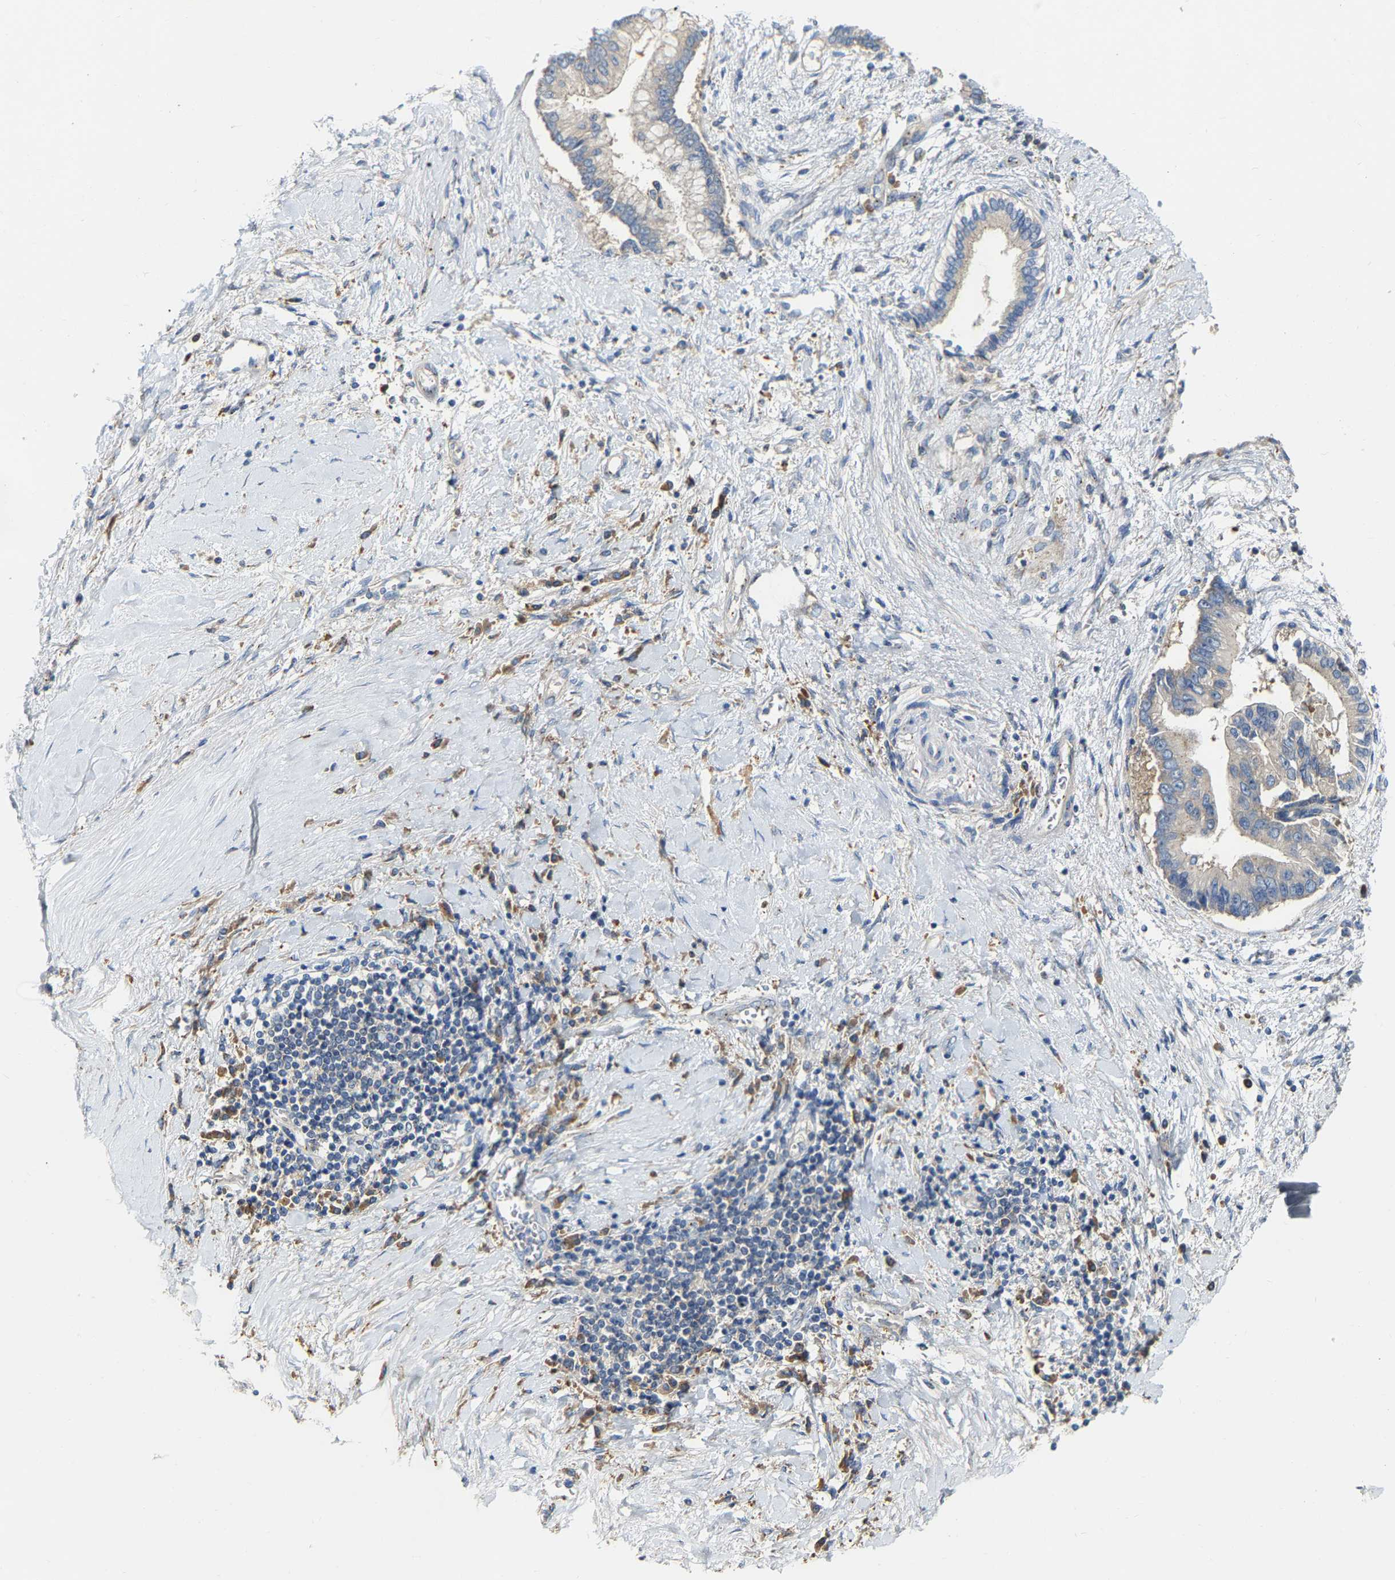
{"staining": {"intensity": "negative", "quantity": "none", "location": "none"}, "tissue": "liver cancer", "cell_type": "Tumor cells", "image_type": "cancer", "snomed": [{"axis": "morphology", "description": "Cholangiocarcinoma"}, {"axis": "topography", "description": "Liver"}], "caption": "The image exhibits no staining of tumor cells in cholangiocarcinoma (liver).", "gene": "PCNT", "patient": {"sex": "male", "age": 50}}